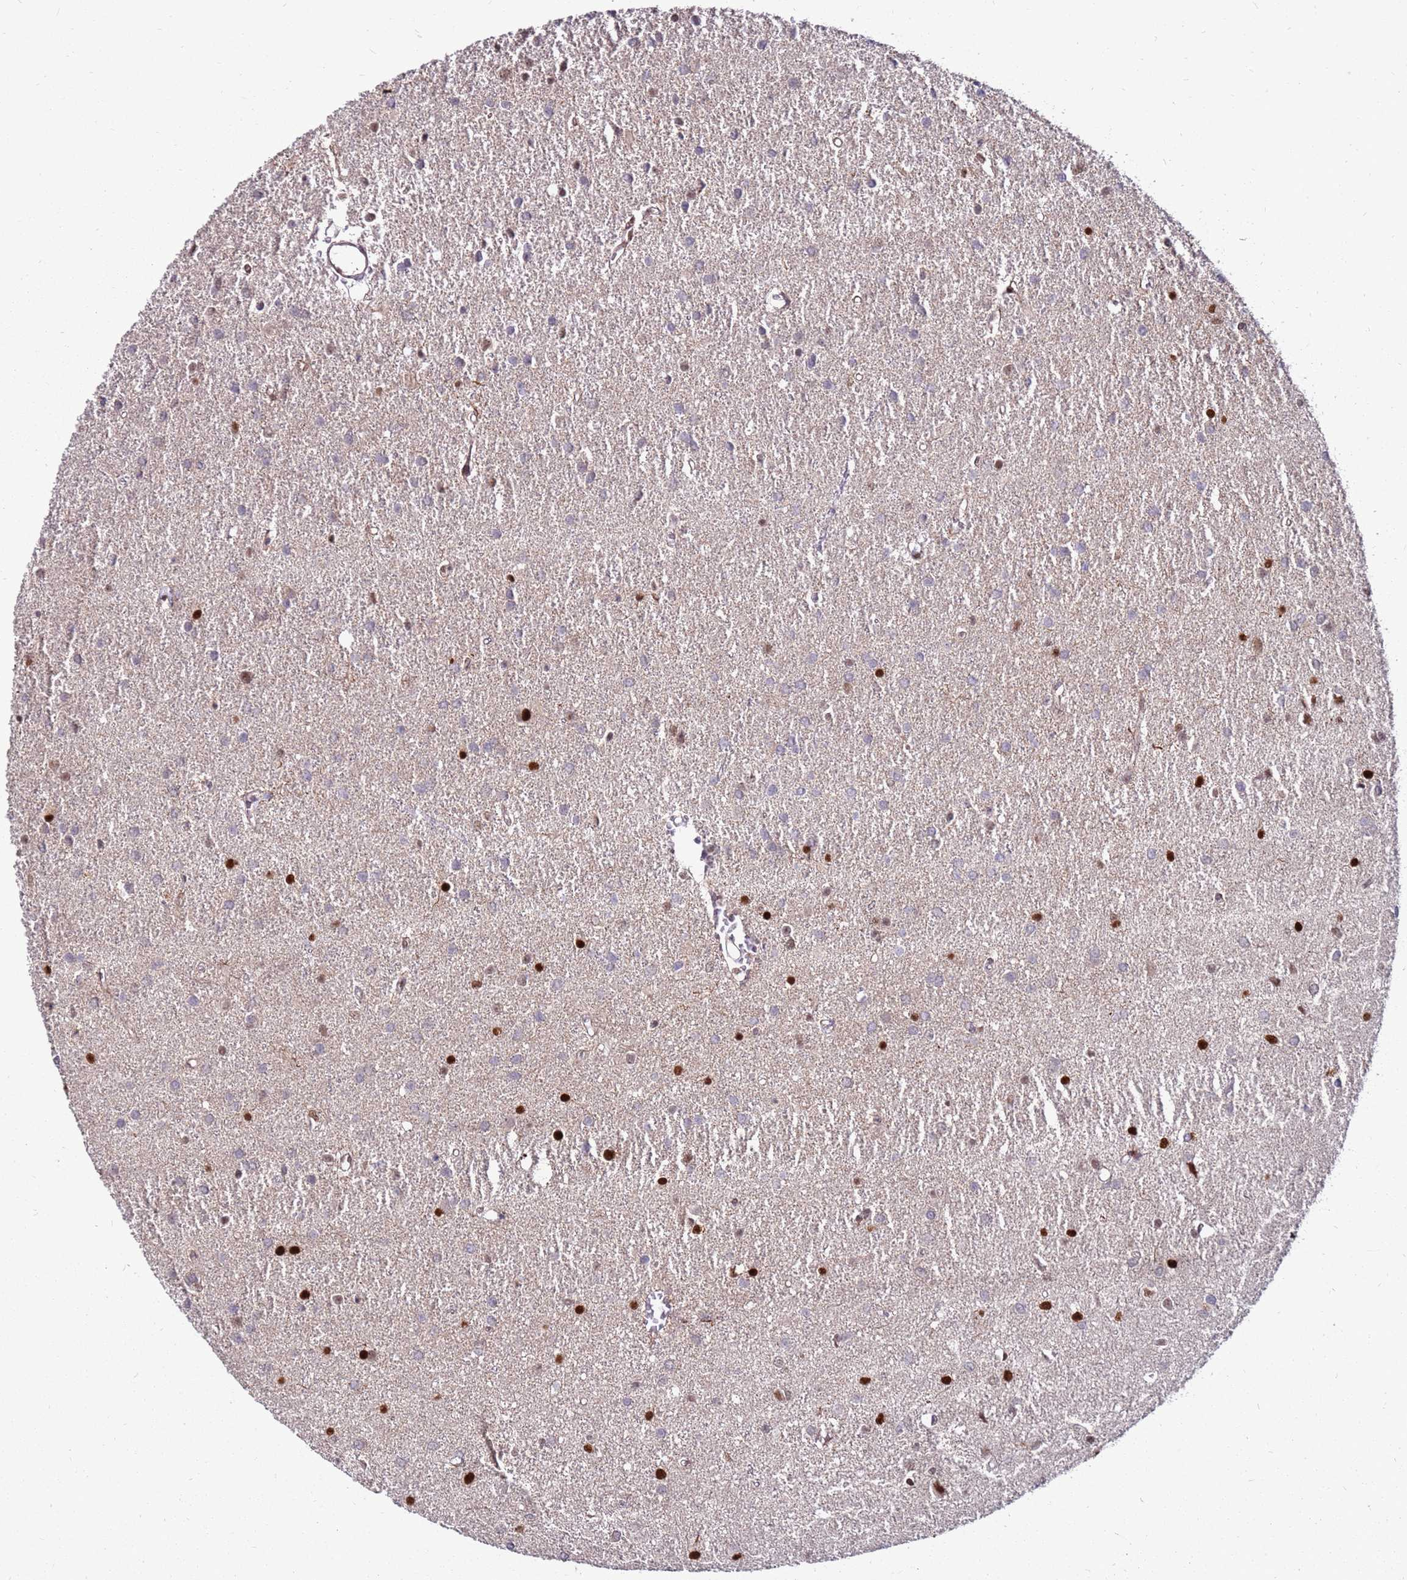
{"staining": {"intensity": "strong", "quantity": "<25%", "location": "nuclear"}, "tissue": "glioma", "cell_type": "Tumor cells", "image_type": "cancer", "snomed": [{"axis": "morphology", "description": "Glioma, malignant, High grade"}, {"axis": "topography", "description": "Brain"}], "caption": "IHC staining of high-grade glioma (malignant), which shows medium levels of strong nuclear staining in approximately <25% of tumor cells indicating strong nuclear protein expression. The staining was performed using DAB (3,3'-diaminobenzidine) (brown) for protein detection and nuclei were counterstained in hematoxylin (blue).", "gene": "KPNA4", "patient": {"sex": "female", "age": 50}}